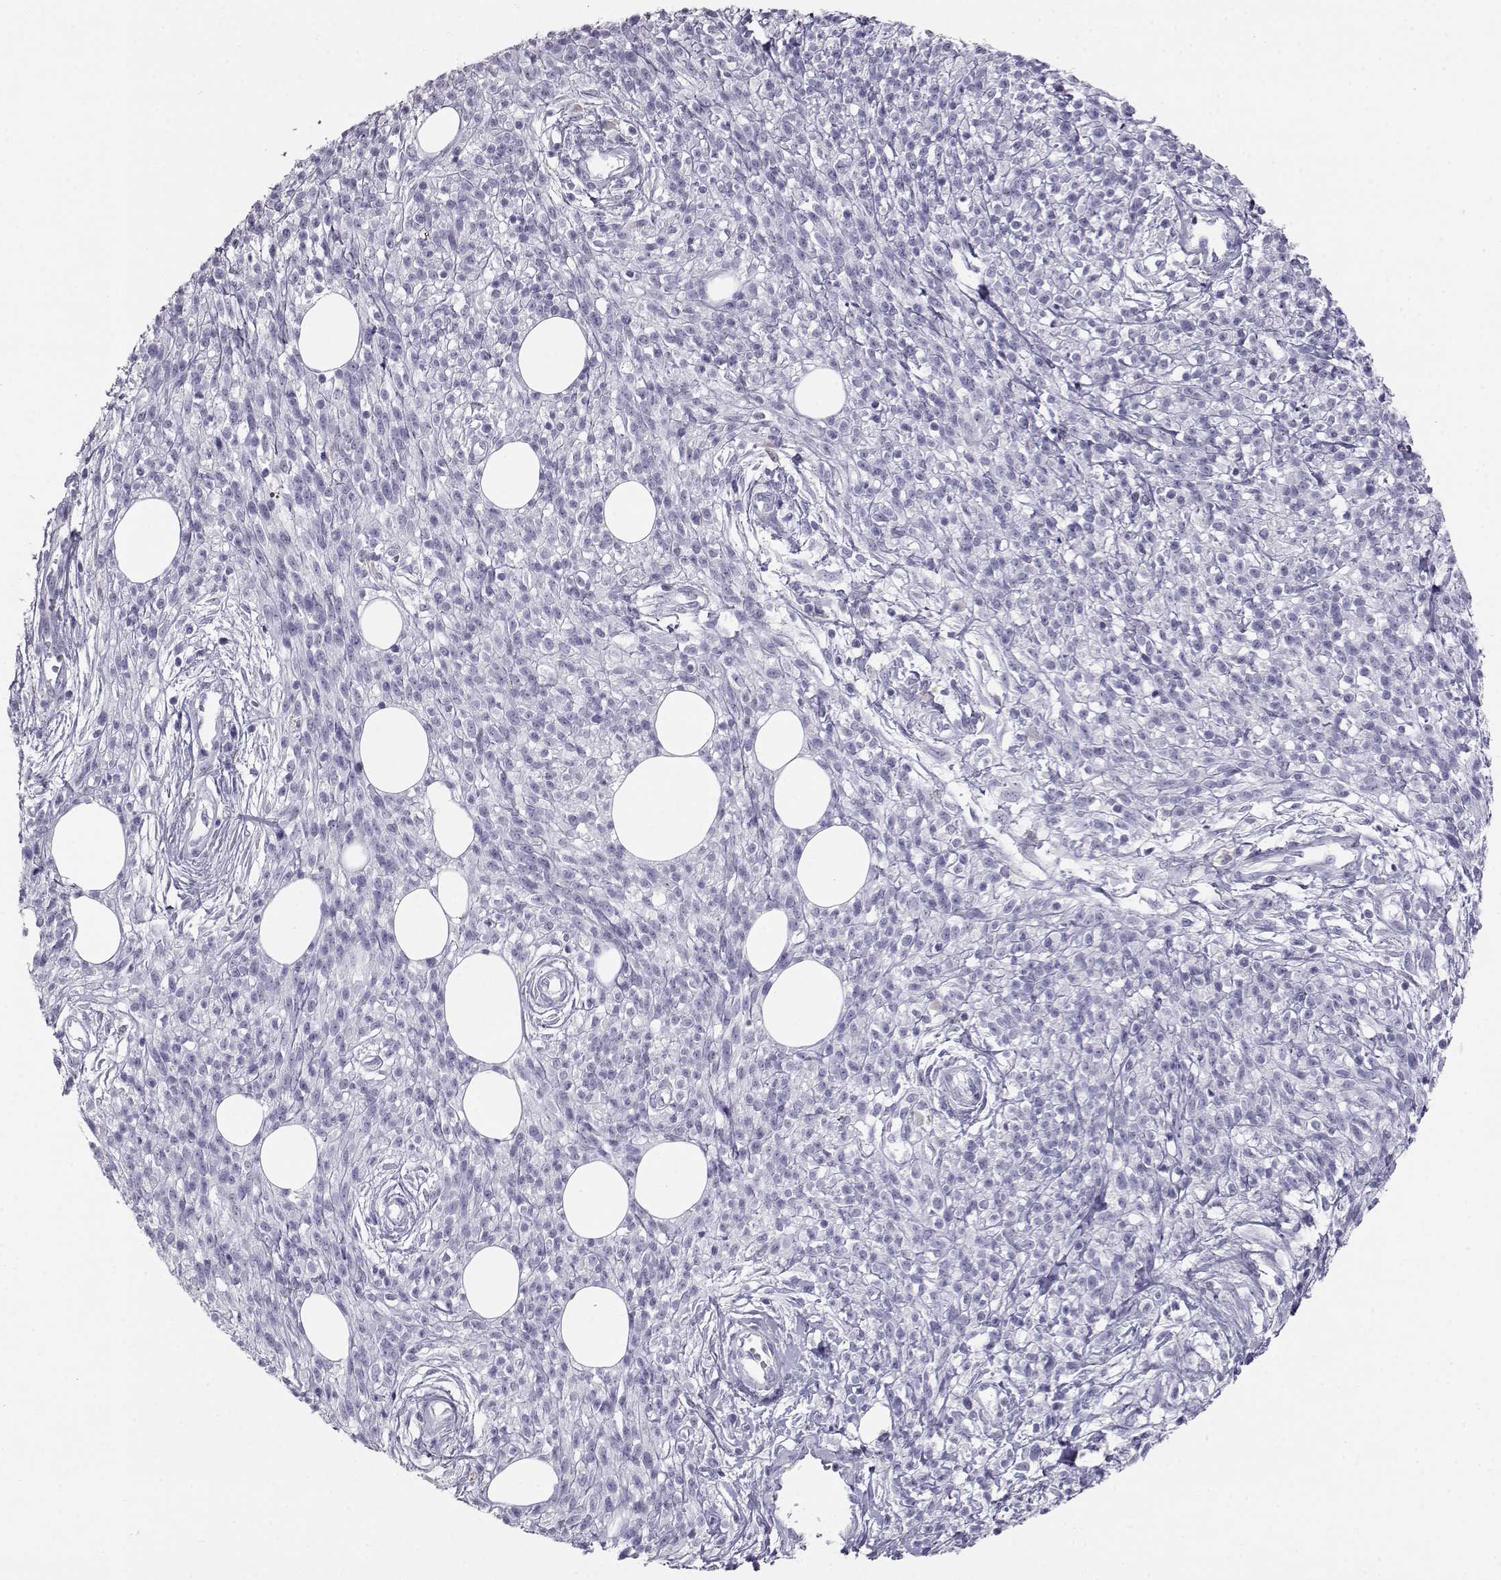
{"staining": {"intensity": "negative", "quantity": "none", "location": "none"}, "tissue": "melanoma", "cell_type": "Tumor cells", "image_type": "cancer", "snomed": [{"axis": "morphology", "description": "Malignant melanoma, NOS"}, {"axis": "topography", "description": "Skin"}, {"axis": "topography", "description": "Skin of trunk"}], "caption": "Melanoma was stained to show a protein in brown. There is no significant positivity in tumor cells. The staining was performed using DAB to visualize the protein expression in brown, while the nuclei were stained in blue with hematoxylin (Magnification: 20x).", "gene": "ITLN2", "patient": {"sex": "male", "age": 74}}